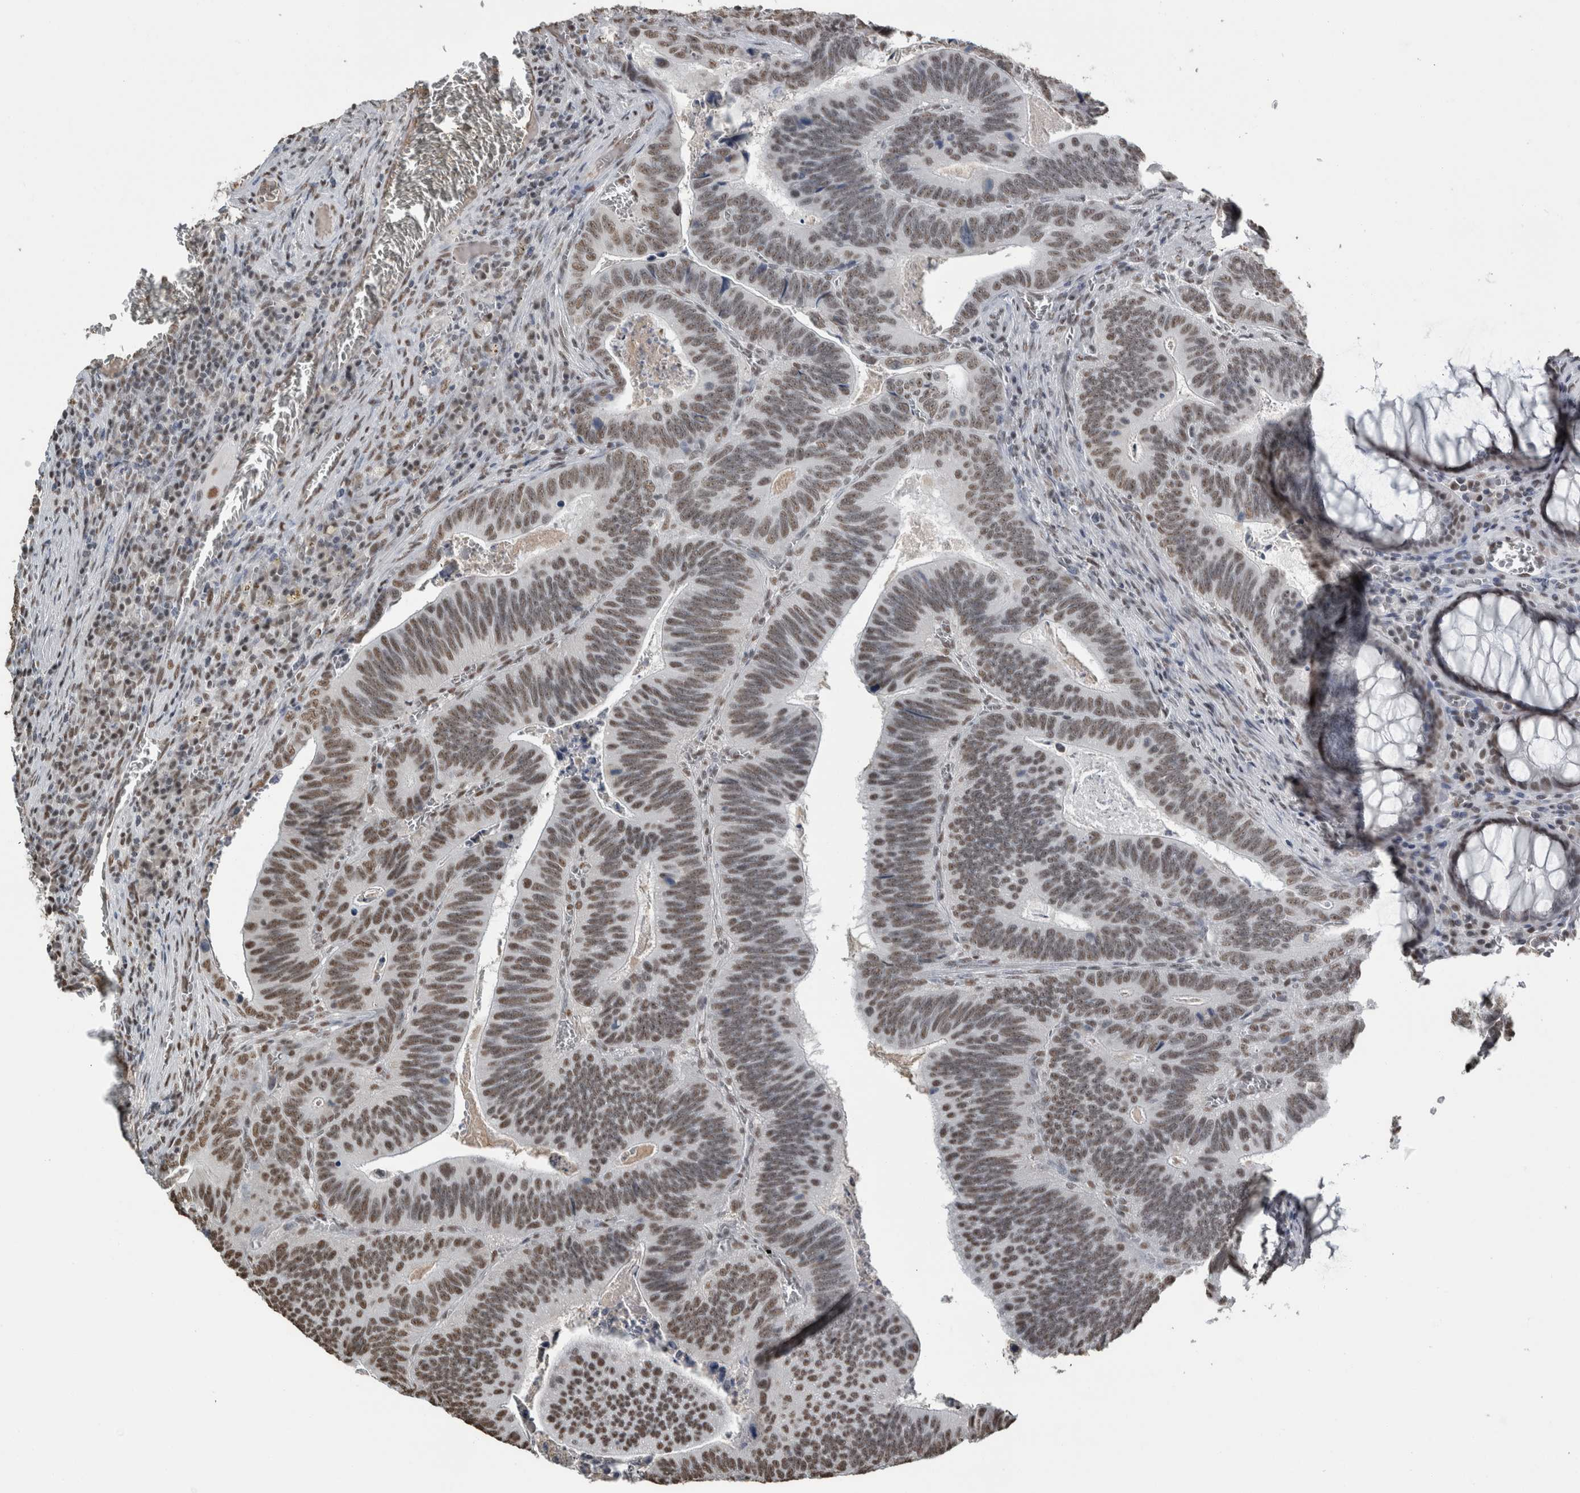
{"staining": {"intensity": "moderate", "quantity": ">75%", "location": "nuclear"}, "tissue": "colorectal cancer", "cell_type": "Tumor cells", "image_type": "cancer", "snomed": [{"axis": "morphology", "description": "Inflammation, NOS"}, {"axis": "morphology", "description": "Adenocarcinoma, NOS"}, {"axis": "topography", "description": "Colon"}], "caption": "Colorectal cancer stained for a protein demonstrates moderate nuclear positivity in tumor cells.", "gene": "TGS1", "patient": {"sex": "male", "age": 72}}